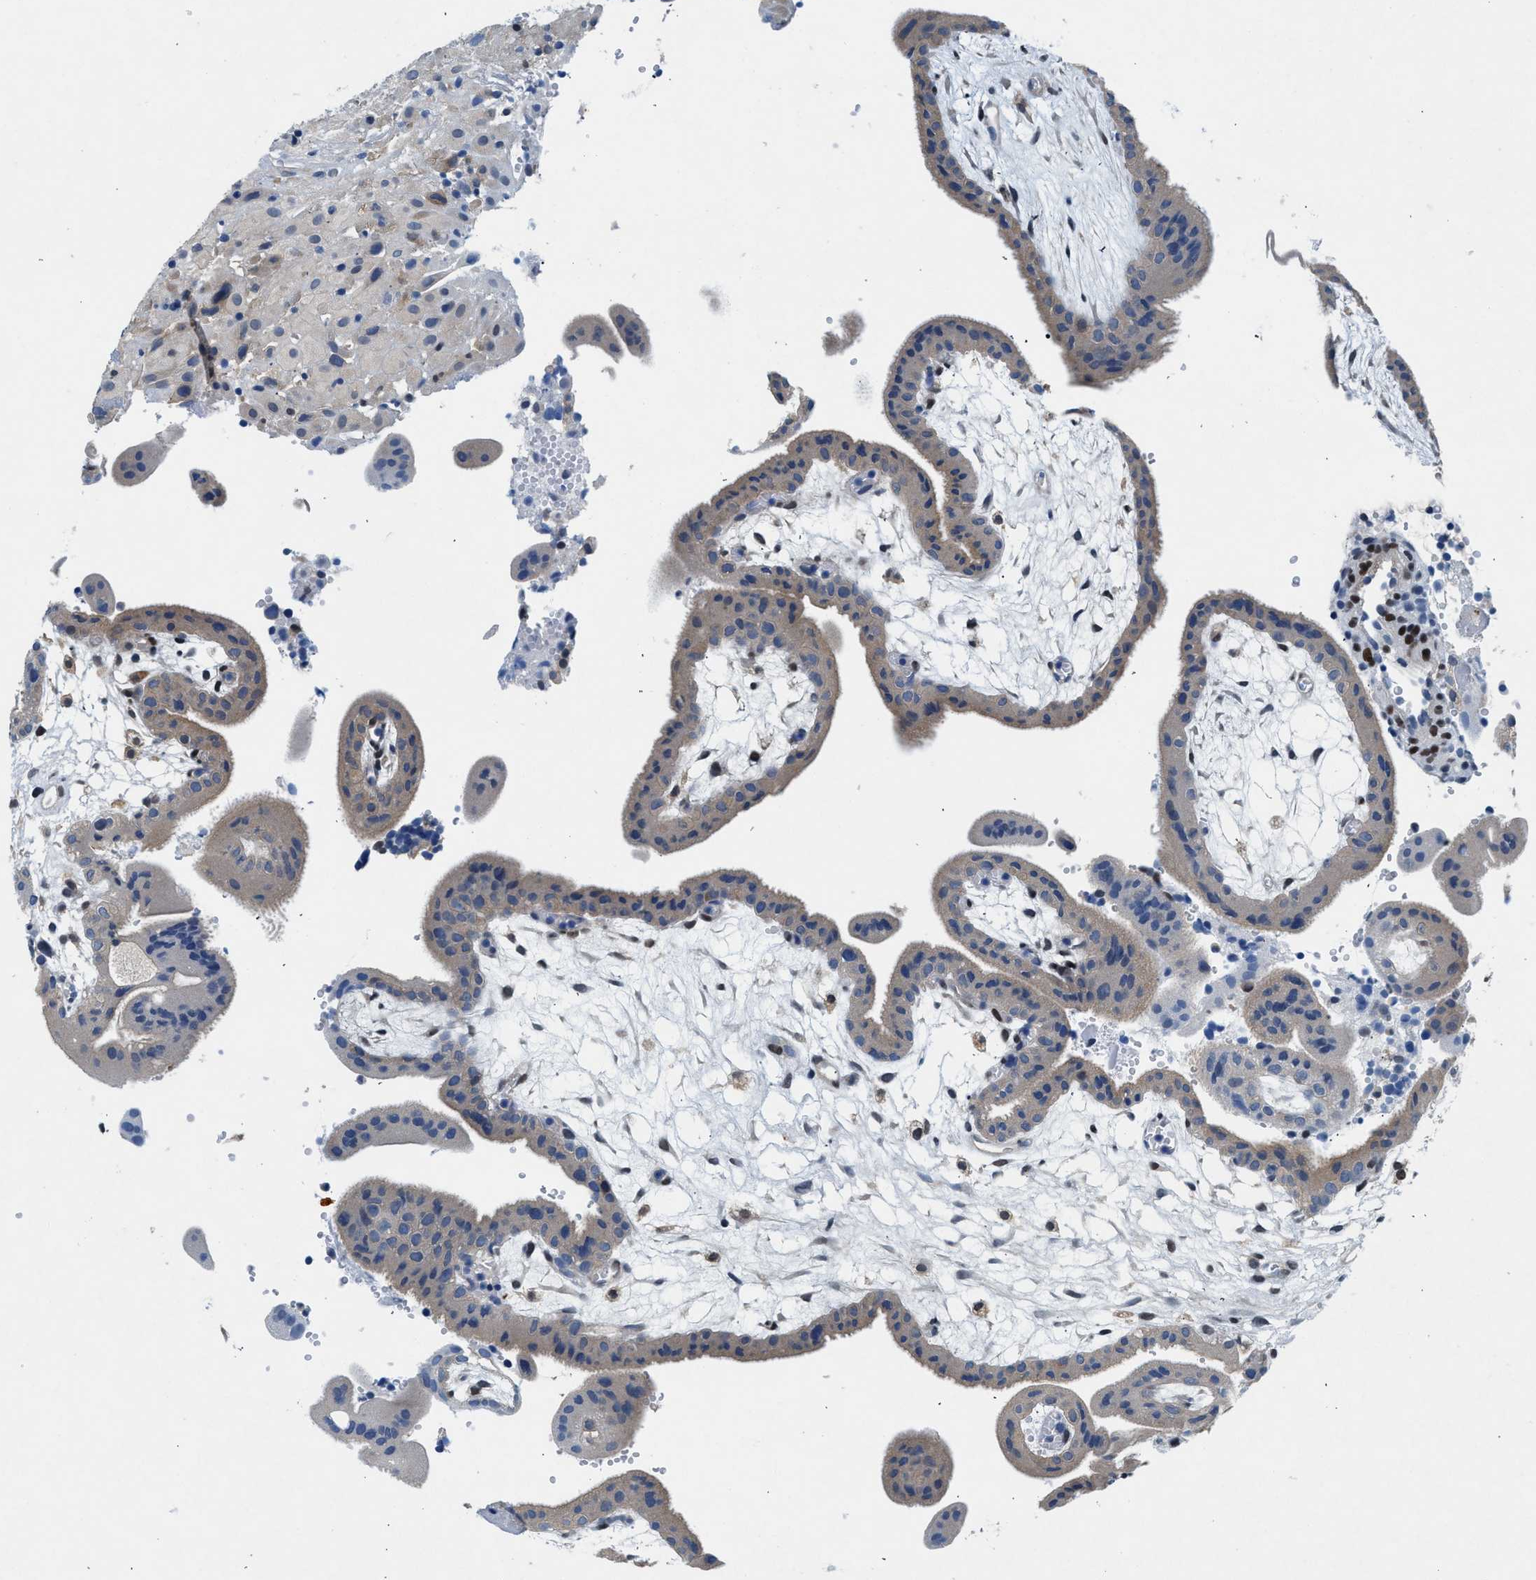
{"staining": {"intensity": "weak", "quantity": "<25%", "location": "cytoplasmic/membranous"}, "tissue": "placenta", "cell_type": "Decidual cells", "image_type": "normal", "snomed": [{"axis": "morphology", "description": "Normal tissue, NOS"}, {"axis": "topography", "description": "Placenta"}], "caption": "A high-resolution histopathology image shows IHC staining of unremarkable placenta, which reveals no significant positivity in decidual cells. (Stains: DAB (3,3'-diaminobenzidine) immunohistochemistry with hematoxylin counter stain, Microscopy: brightfield microscopy at high magnification).", "gene": "COPS2", "patient": {"sex": "female", "age": 18}}